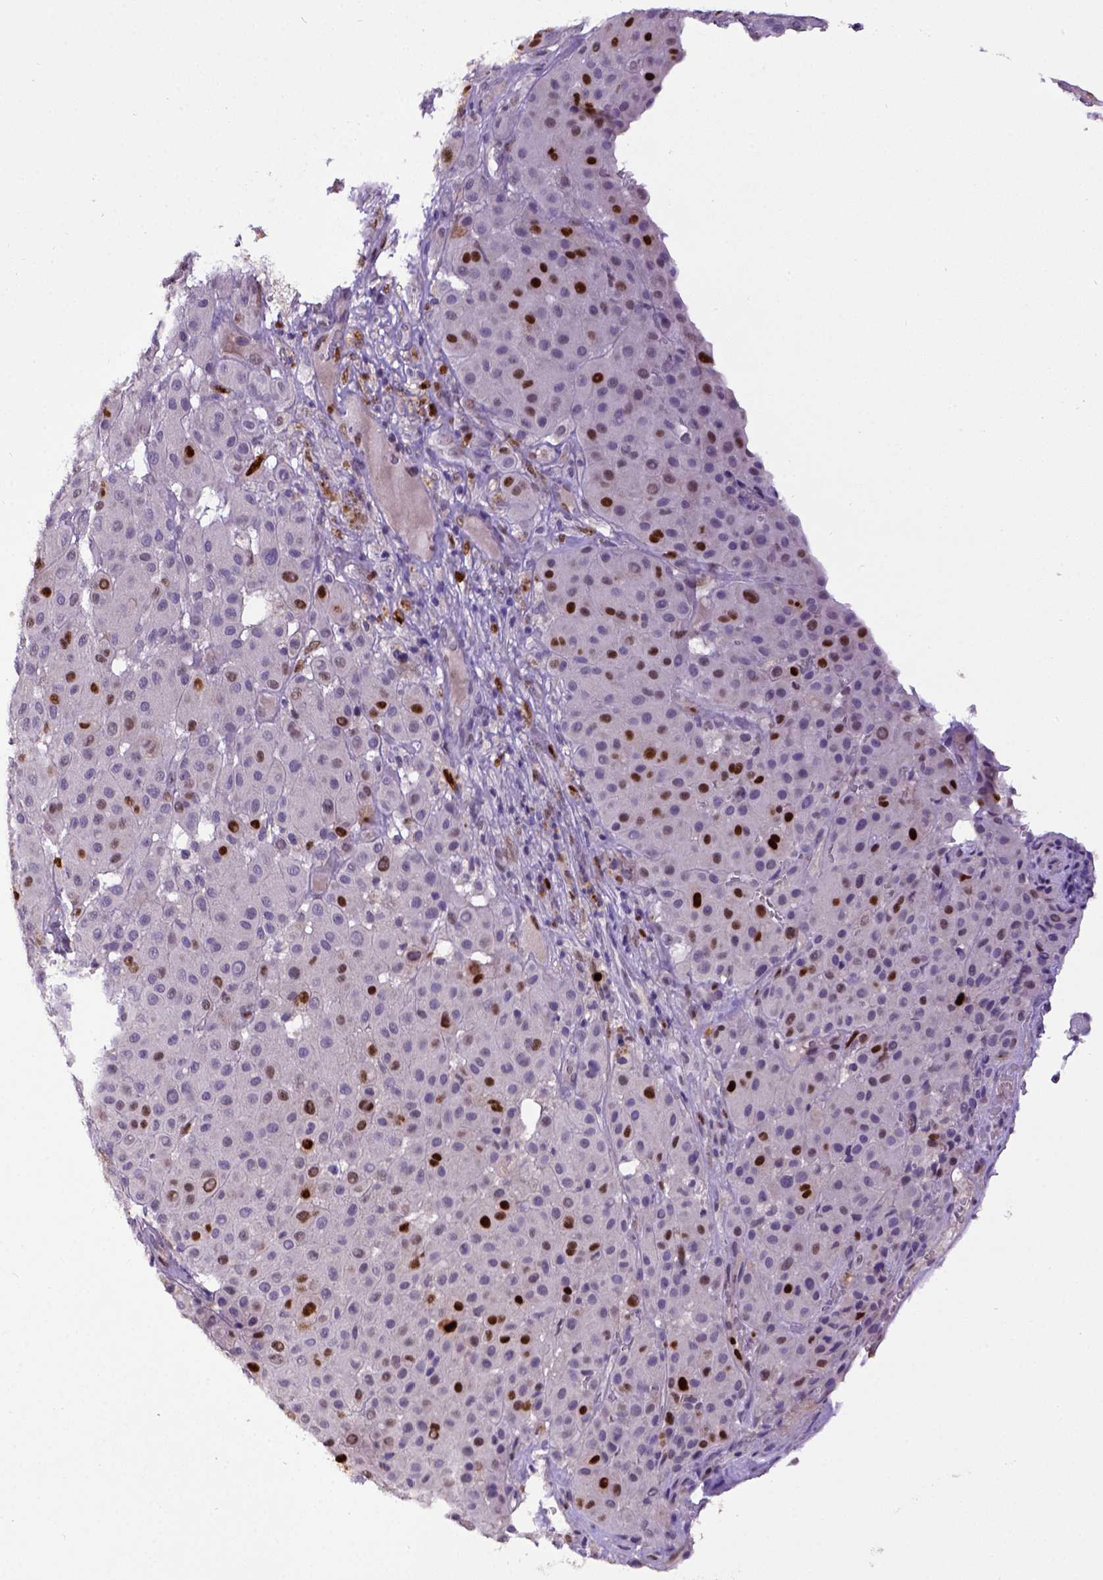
{"staining": {"intensity": "strong", "quantity": "<25%", "location": "nuclear"}, "tissue": "melanoma", "cell_type": "Tumor cells", "image_type": "cancer", "snomed": [{"axis": "morphology", "description": "Malignant melanoma, Metastatic site"}, {"axis": "topography", "description": "Smooth muscle"}], "caption": "Immunohistochemistry (IHC) histopathology image of neoplastic tissue: melanoma stained using immunohistochemistry (IHC) reveals medium levels of strong protein expression localized specifically in the nuclear of tumor cells, appearing as a nuclear brown color.", "gene": "CDKN1A", "patient": {"sex": "male", "age": 41}}